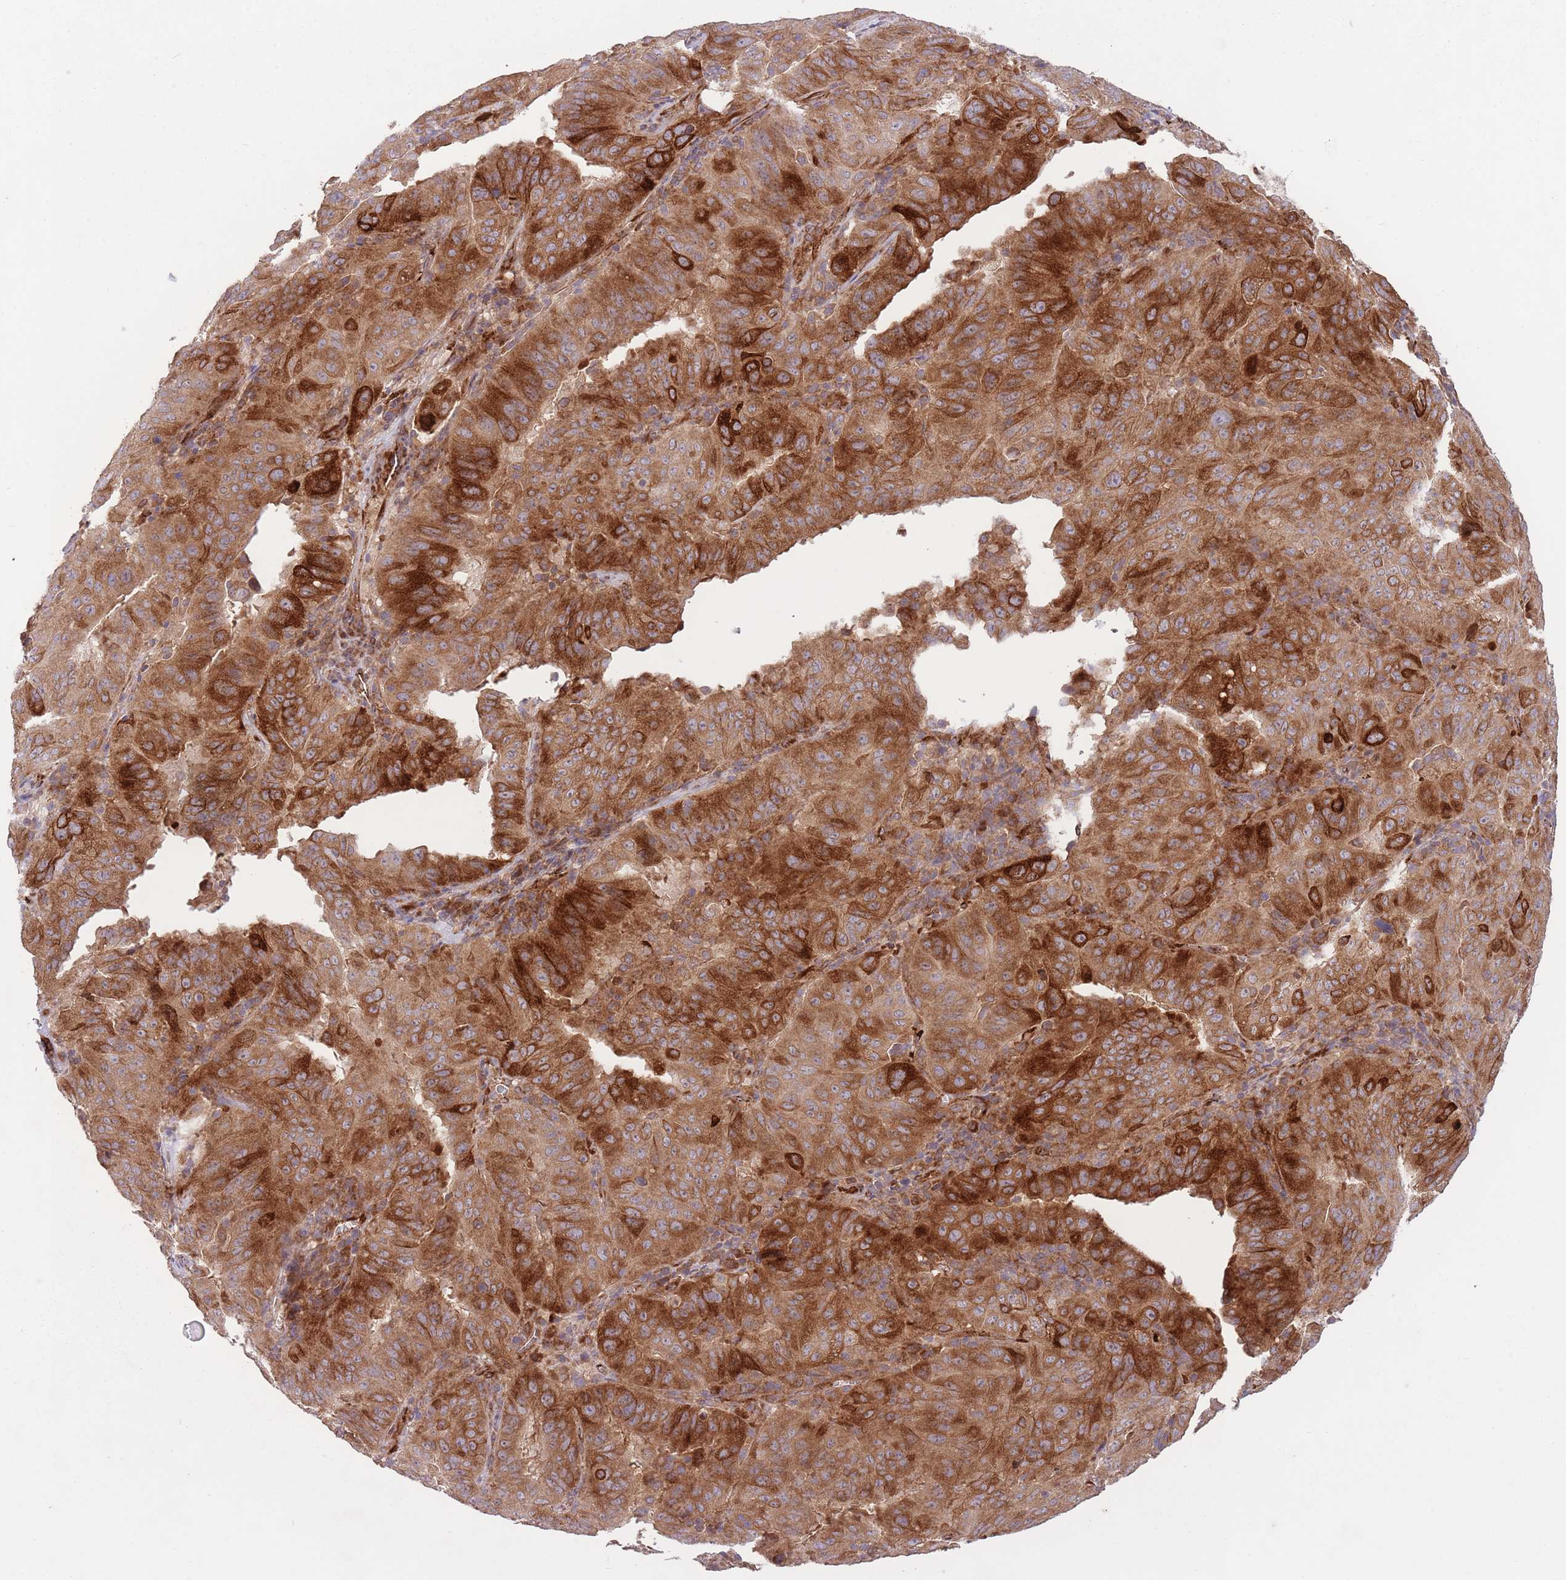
{"staining": {"intensity": "strong", "quantity": ">75%", "location": "cytoplasmic/membranous"}, "tissue": "pancreatic cancer", "cell_type": "Tumor cells", "image_type": "cancer", "snomed": [{"axis": "morphology", "description": "Adenocarcinoma, NOS"}, {"axis": "topography", "description": "Pancreas"}], "caption": "Immunohistochemistry photomicrograph of neoplastic tissue: pancreatic cancer stained using immunohistochemistry (IHC) demonstrates high levels of strong protein expression localized specifically in the cytoplasmic/membranous of tumor cells, appearing as a cytoplasmic/membranous brown color.", "gene": "CISH", "patient": {"sex": "male", "age": 63}}